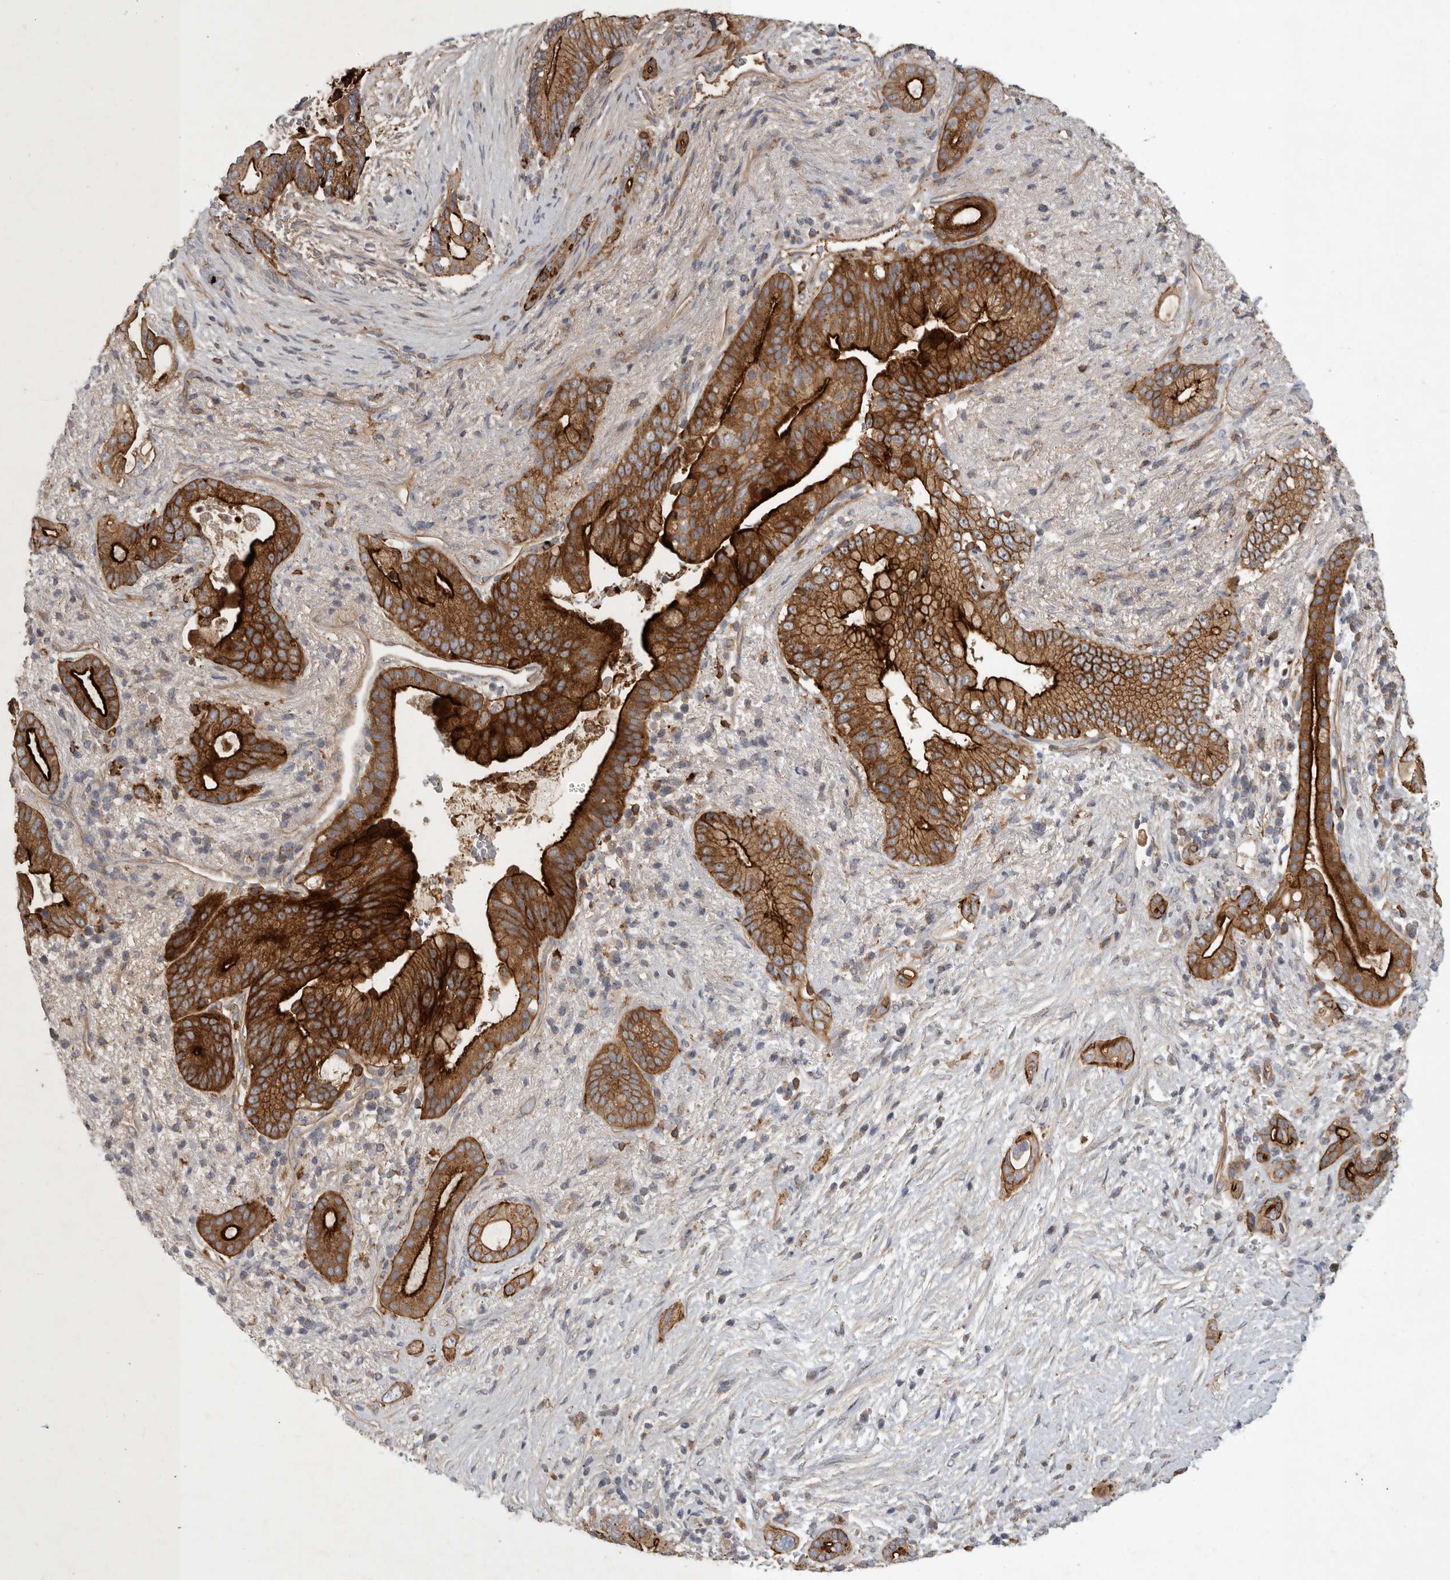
{"staining": {"intensity": "strong", "quantity": ">75%", "location": "cytoplasmic/membranous"}, "tissue": "pancreatic cancer", "cell_type": "Tumor cells", "image_type": "cancer", "snomed": [{"axis": "morphology", "description": "Adenocarcinoma, NOS"}, {"axis": "topography", "description": "Pancreas"}], "caption": "This is a micrograph of immunohistochemistry staining of adenocarcinoma (pancreatic), which shows strong expression in the cytoplasmic/membranous of tumor cells.", "gene": "MLPH", "patient": {"sex": "male", "age": 53}}